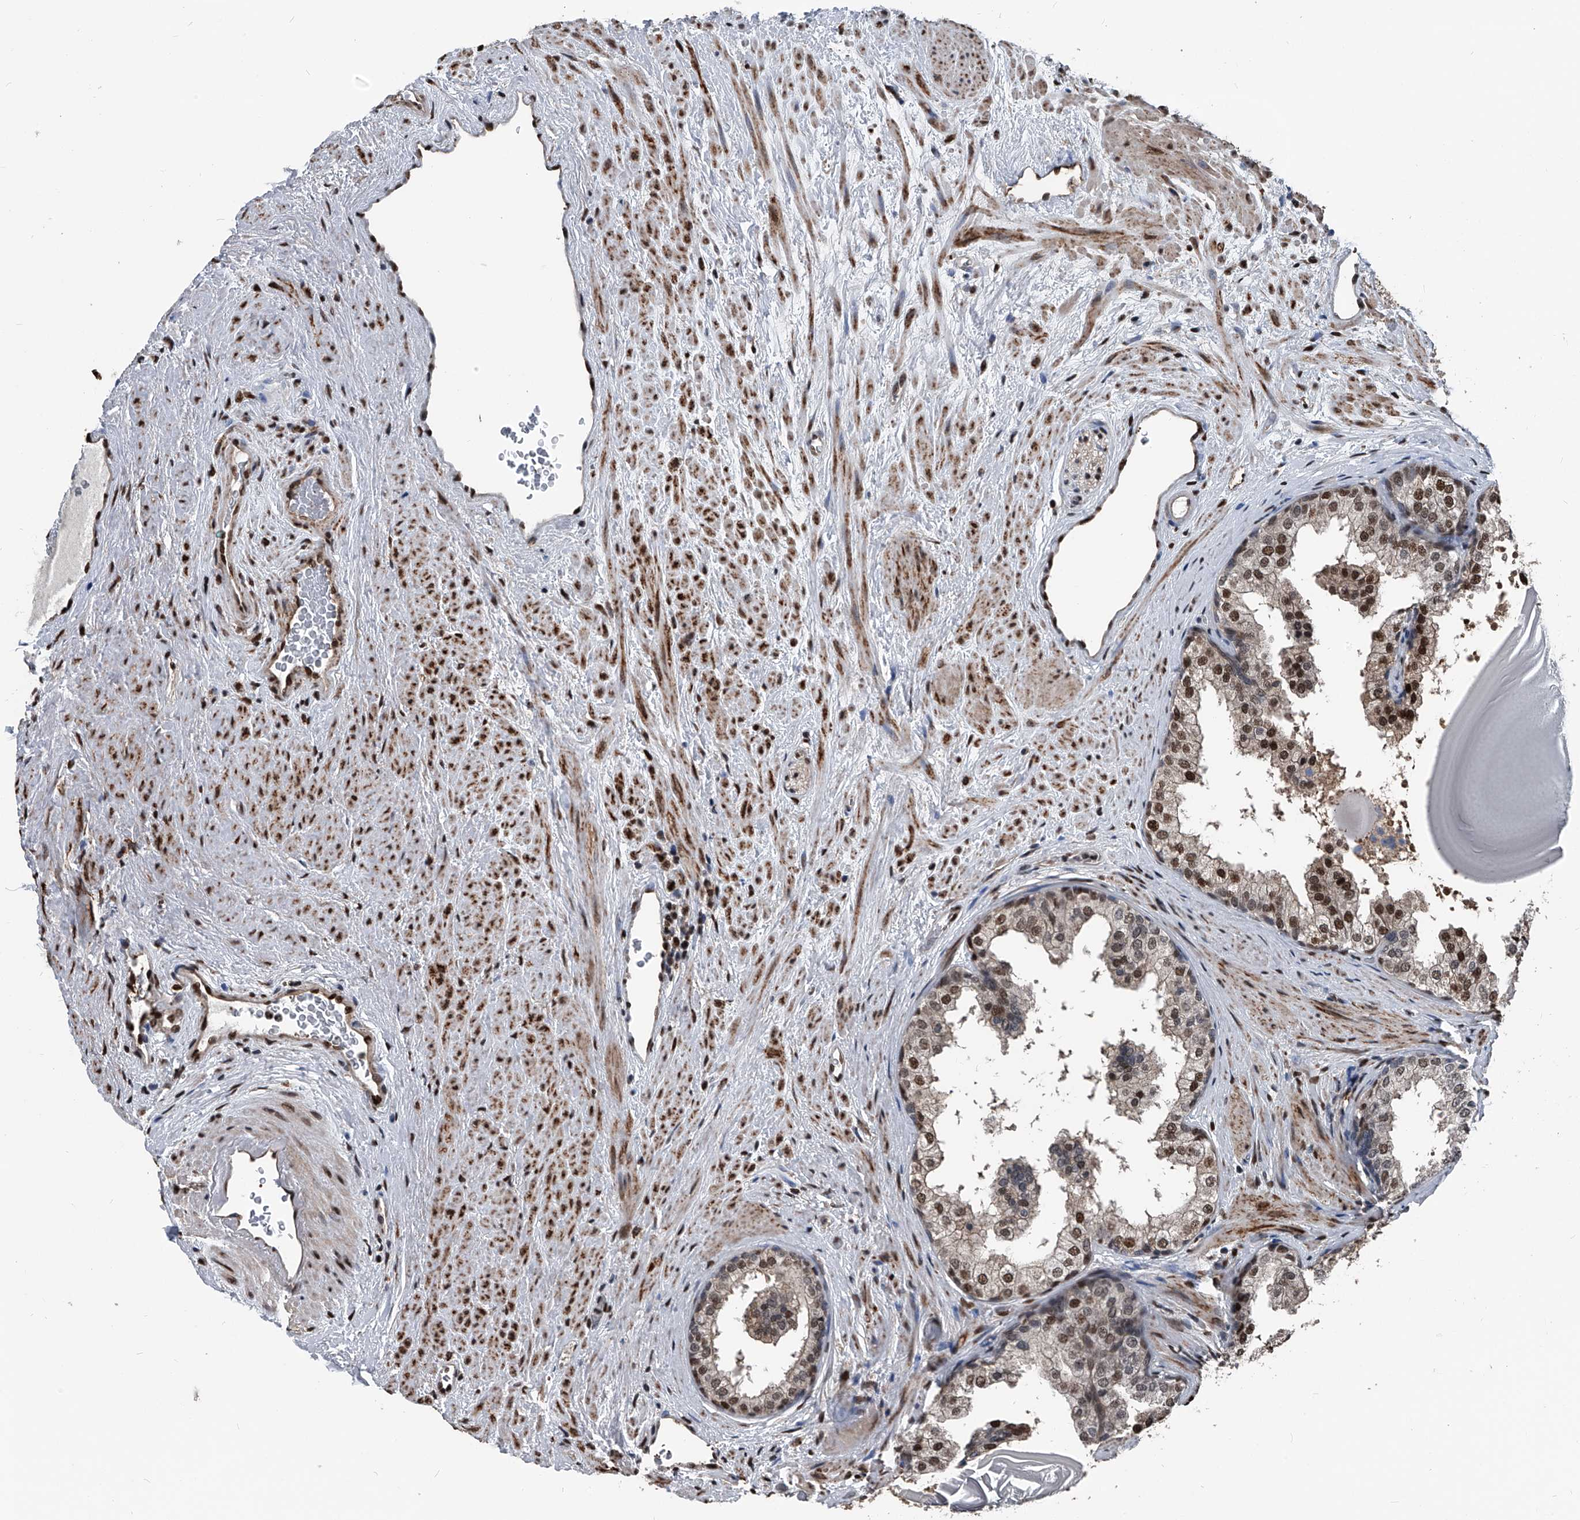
{"staining": {"intensity": "strong", "quantity": ">75%", "location": "nuclear"}, "tissue": "prostate", "cell_type": "Glandular cells", "image_type": "normal", "snomed": [{"axis": "morphology", "description": "Normal tissue, NOS"}, {"axis": "topography", "description": "Prostate"}], "caption": "A photomicrograph of prostate stained for a protein demonstrates strong nuclear brown staining in glandular cells.", "gene": "FKBP5", "patient": {"sex": "male", "age": 48}}